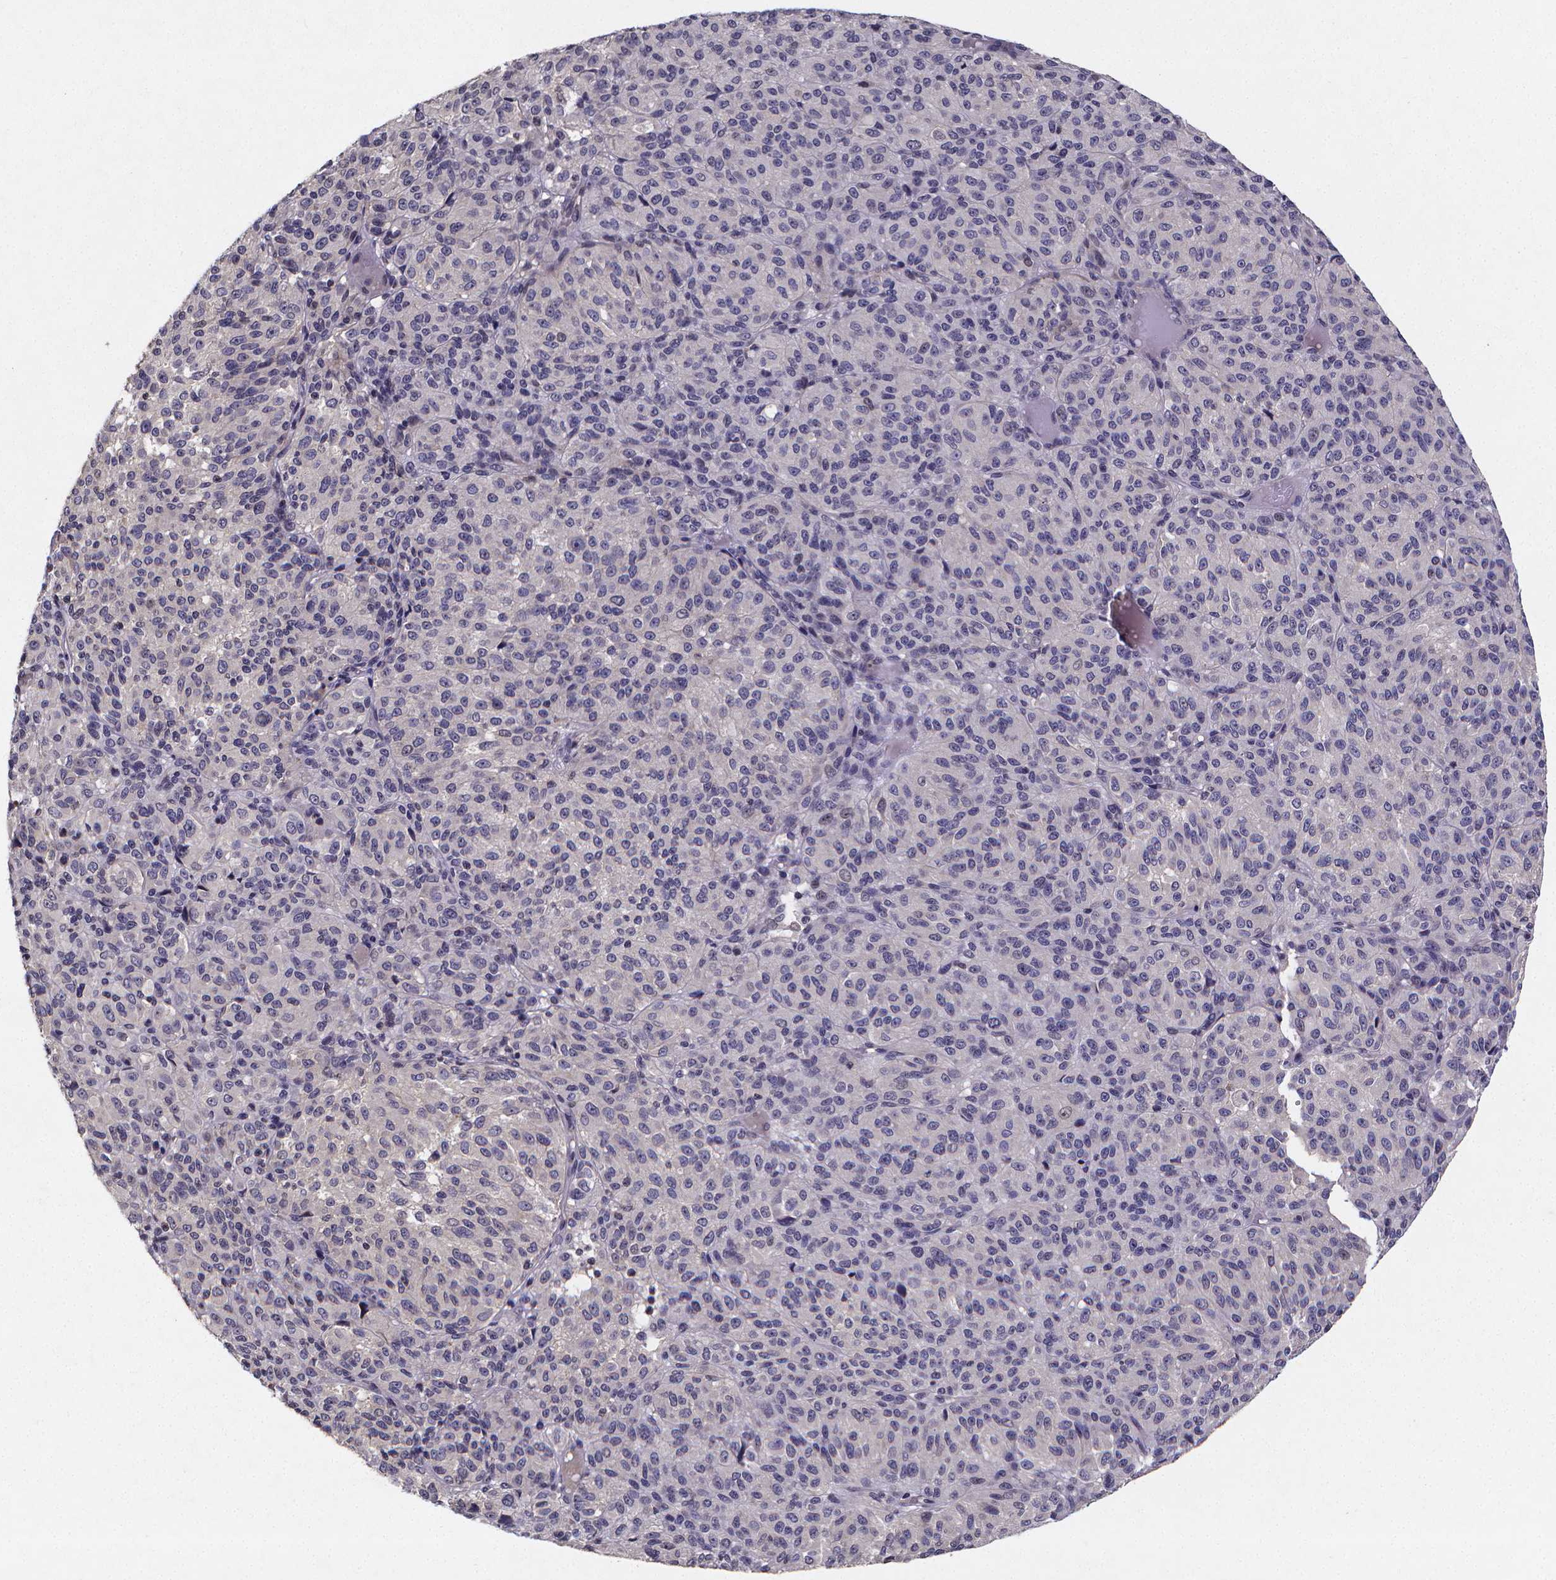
{"staining": {"intensity": "negative", "quantity": "none", "location": "none"}, "tissue": "melanoma", "cell_type": "Tumor cells", "image_type": "cancer", "snomed": [{"axis": "morphology", "description": "Malignant melanoma, Metastatic site"}, {"axis": "topography", "description": "Brain"}], "caption": "The immunohistochemistry (IHC) photomicrograph has no significant staining in tumor cells of melanoma tissue.", "gene": "TP73", "patient": {"sex": "female", "age": 56}}